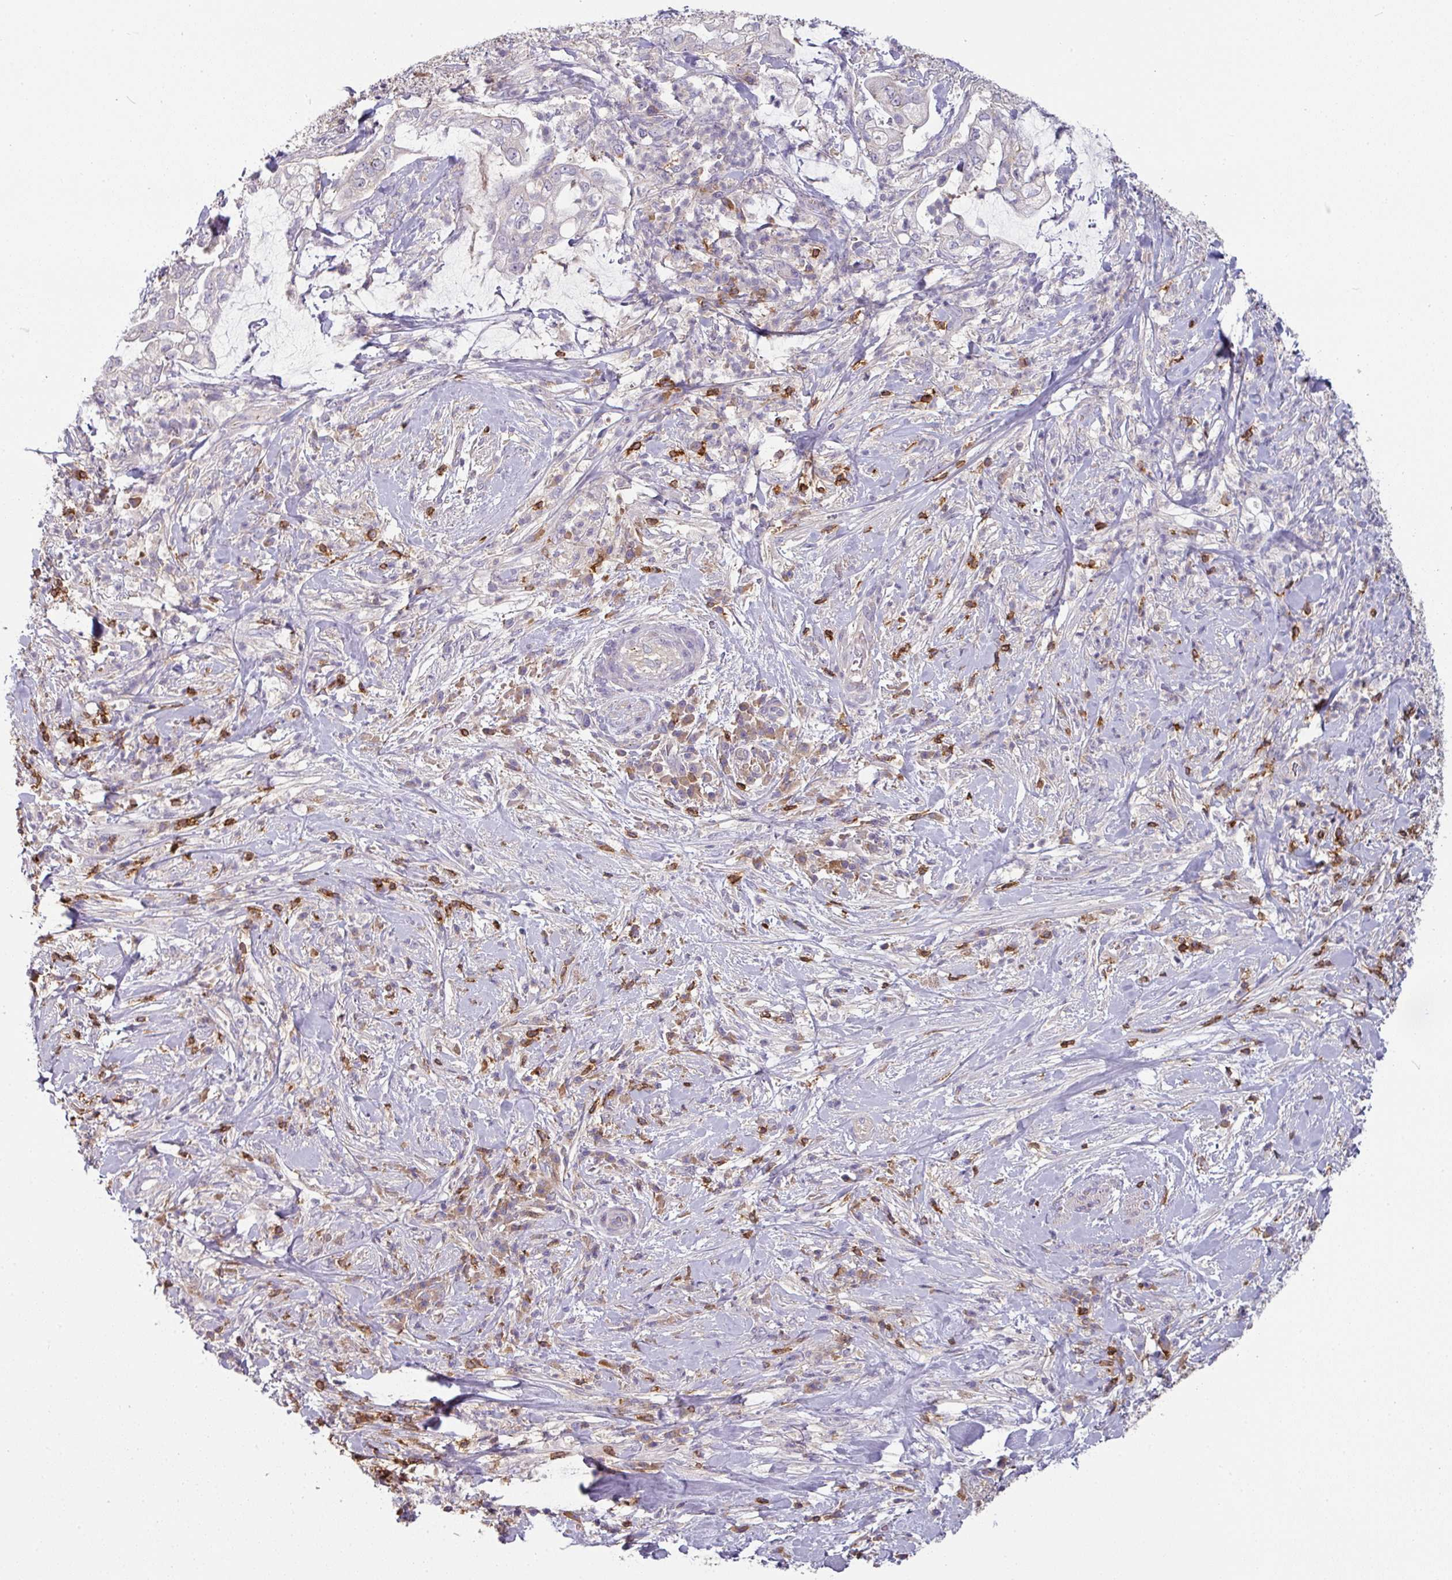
{"staining": {"intensity": "negative", "quantity": "none", "location": "none"}, "tissue": "pancreatic cancer", "cell_type": "Tumor cells", "image_type": "cancer", "snomed": [{"axis": "morphology", "description": "Adenocarcinoma, NOS"}, {"axis": "topography", "description": "Pancreas"}], "caption": "An IHC photomicrograph of adenocarcinoma (pancreatic) is shown. There is no staining in tumor cells of adenocarcinoma (pancreatic).", "gene": "CD3G", "patient": {"sex": "female", "age": 69}}